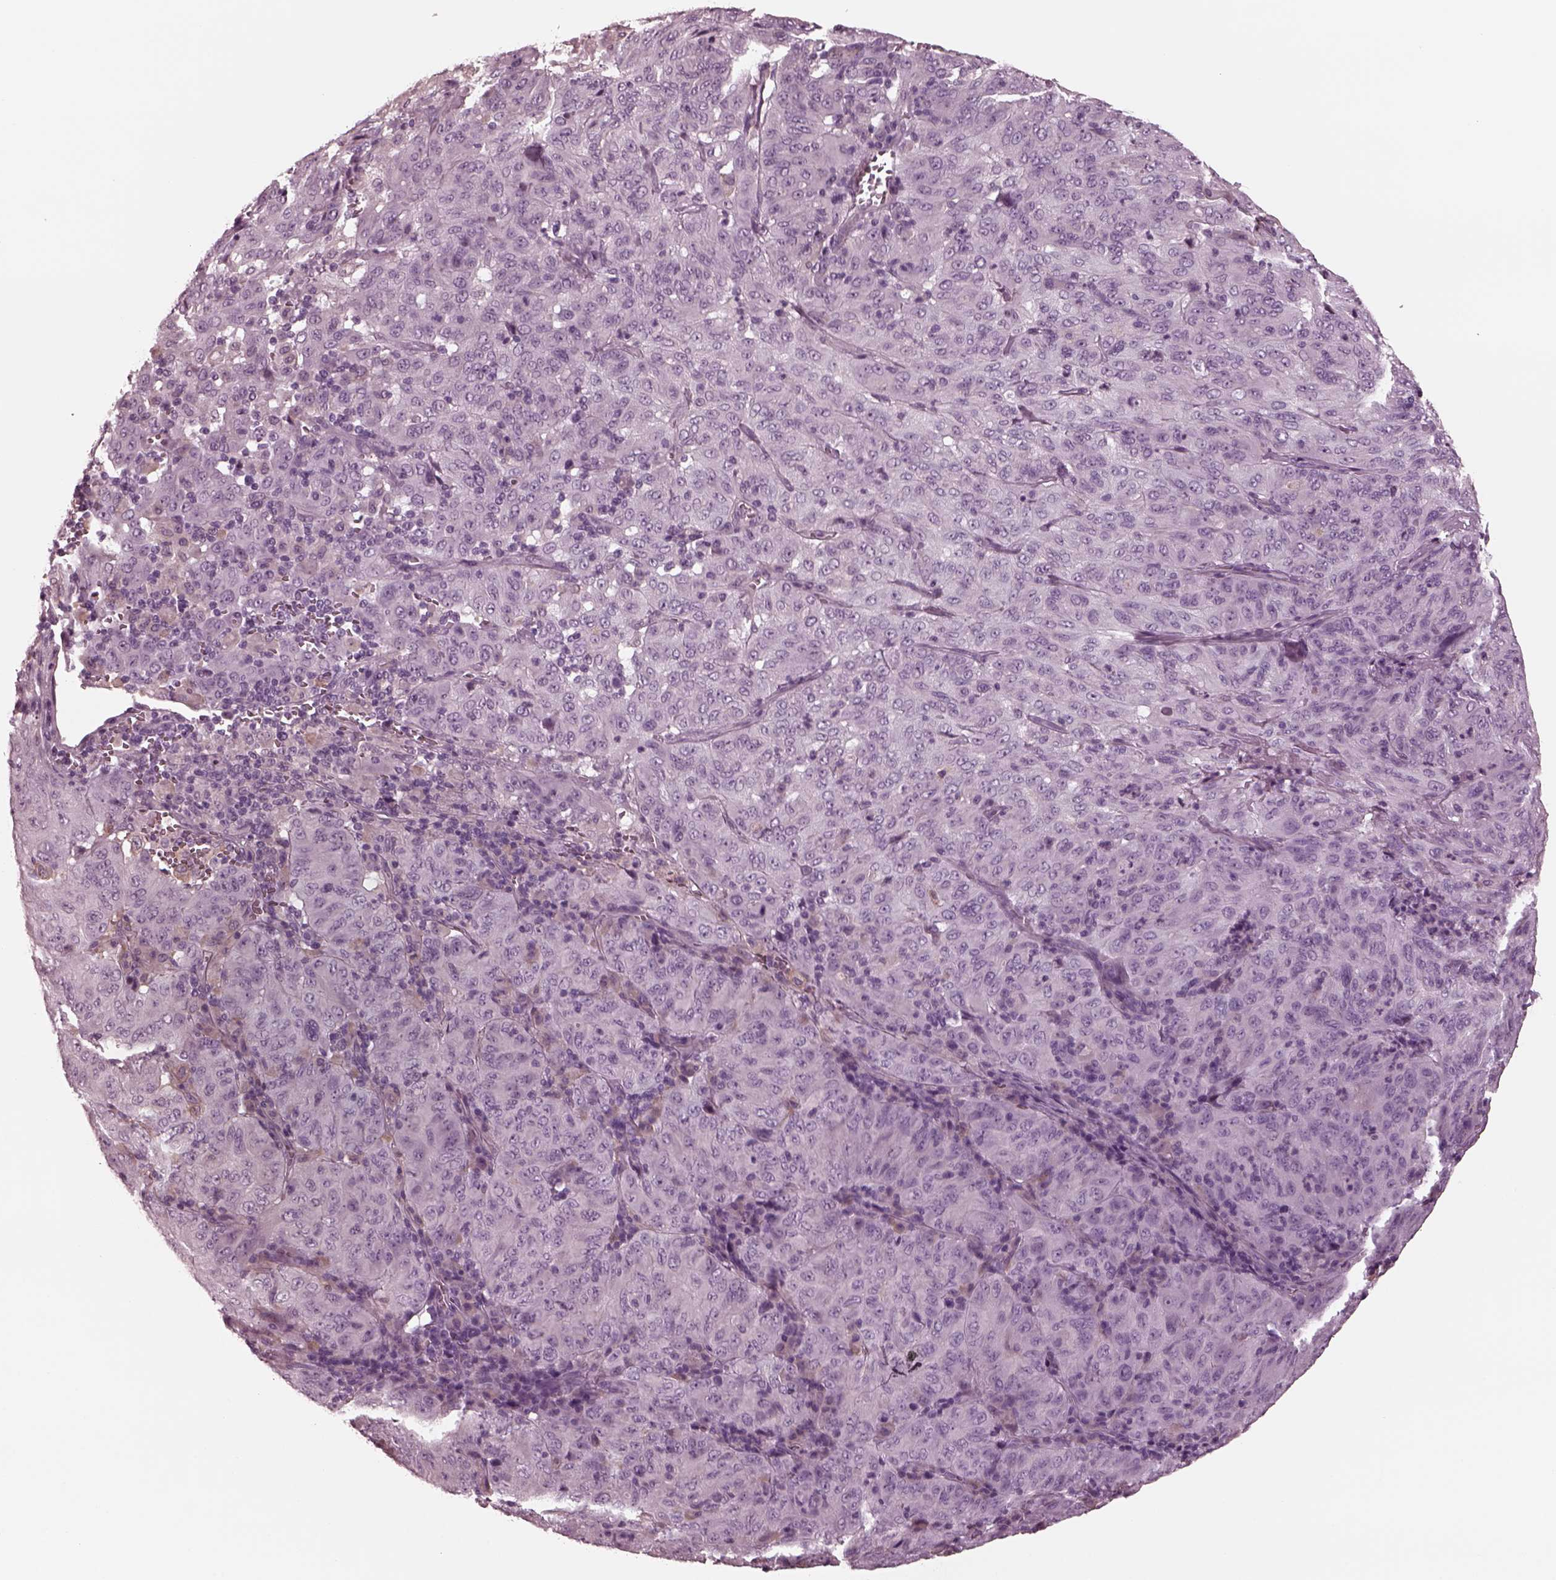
{"staining": {"intensity": "negative", "quantity": "none", "location": "none"}, "tissue": "pancreatic cancer", "cell_type": "Tumor cells", "image_type": "cancer", "snomed": [{"axis": "morphology", "description": "Adenocarcinoma, NOS"}, {"axis": "topography", "description": "Pancreas"}], "caption": "Immunohistochemistry (IHC) histopathology image of human adenocarcinoma (pancreatic) stained for a protein (brown), which displays no positivity in tumor cells.", "gene": "CGA", "patient": {"sex": "male", "age": 63}}